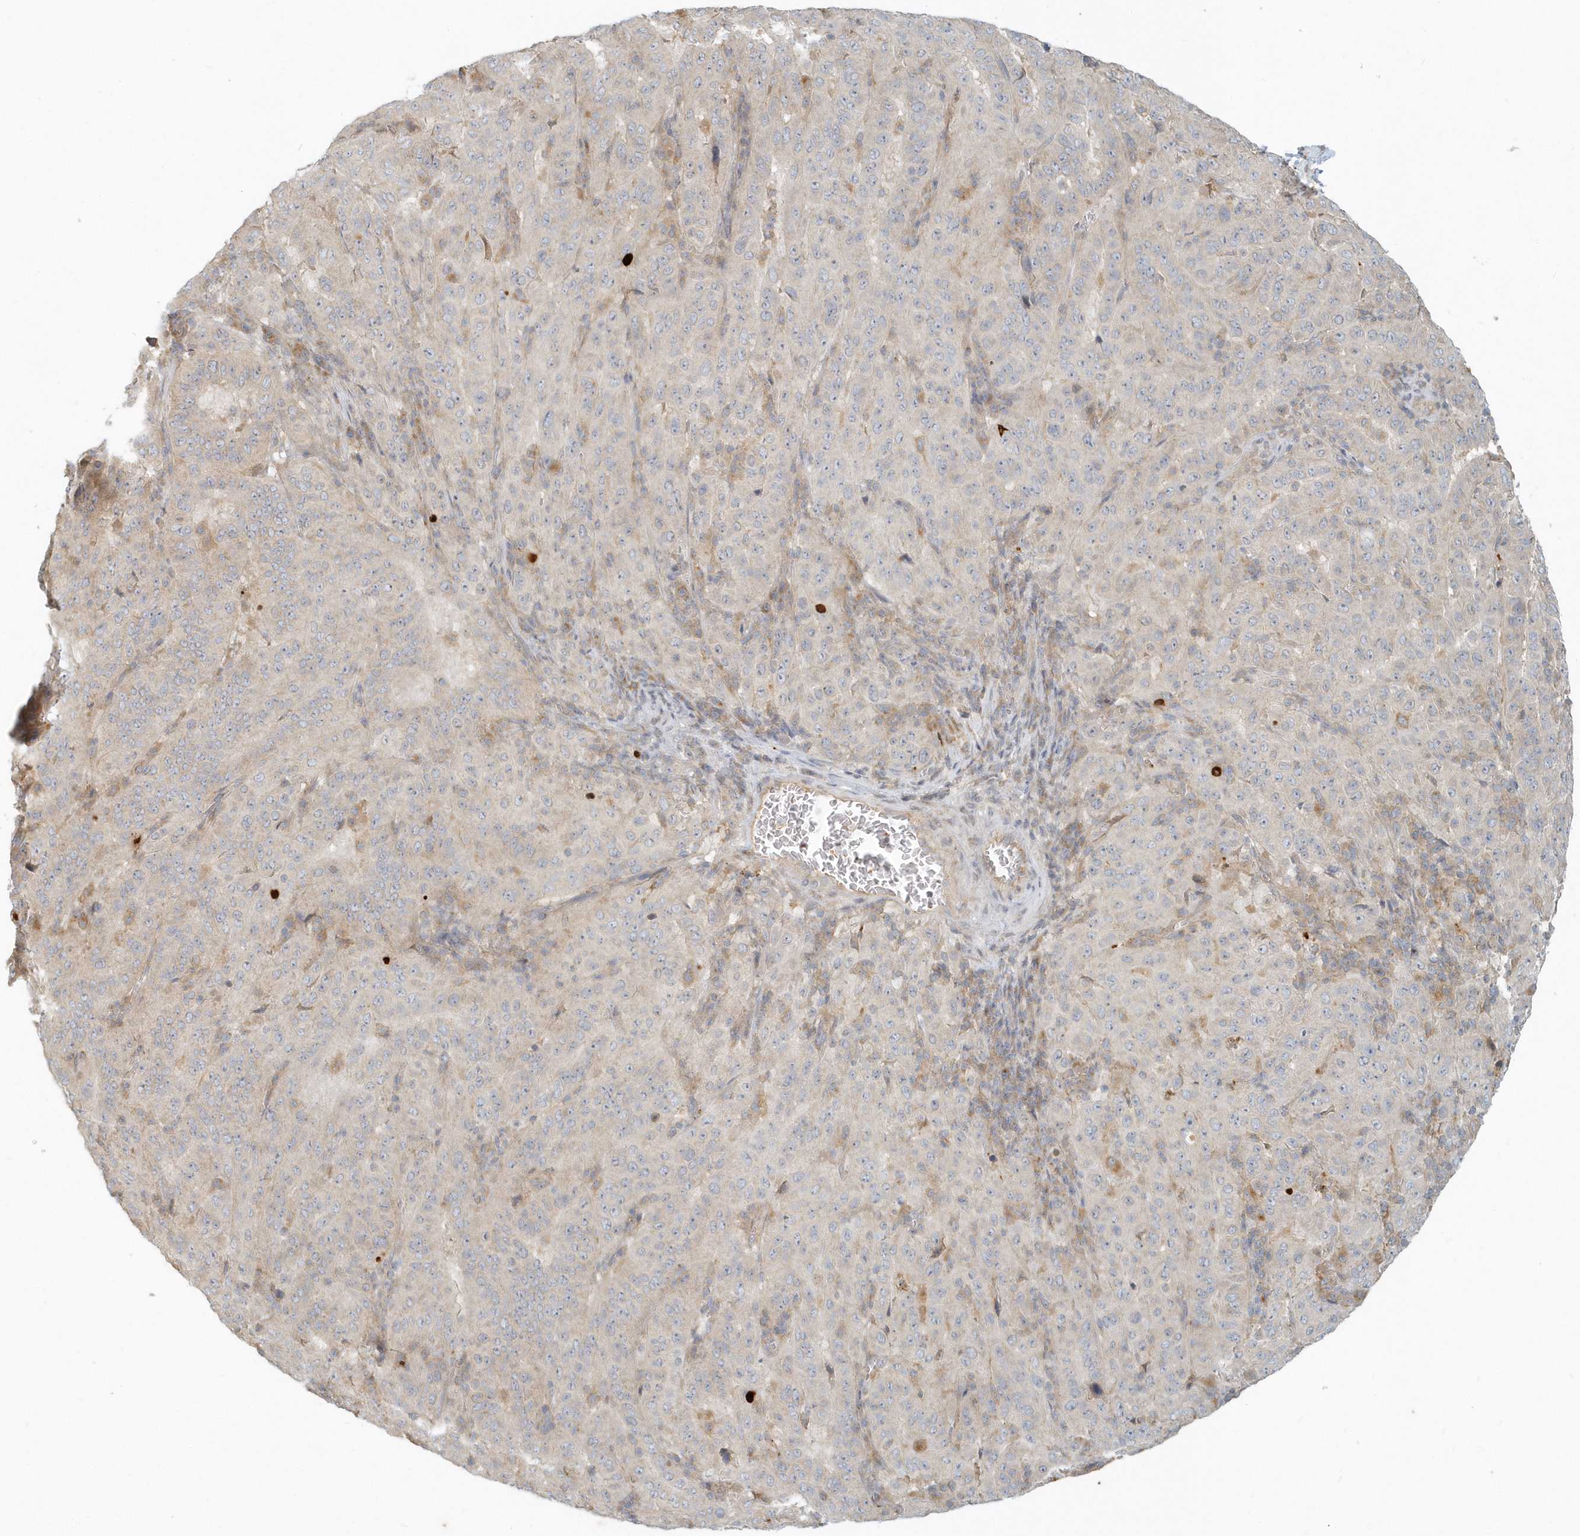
{"staining": {"intensity": "weak", "quantity": "<25%", "location": "cytoplasmic/membranous"}, "tissue": "pancreatic cancer", "cell_type": "Tumor cells", "image_type": "cancer", "snomed": [{"axis": "morphology", "description": "Adenocarcinoma, NOS"}, {"axis": "topography", "description": "Pancreas"}], "caption": "Immunohistochemistry (IHC) photomicrograph of adenocarcinoma (pancreatic) stained for a protein (brown), which displays no expression in tumor cells. The staining is performed using DAB brown chromogen with nuclei counter-stained in using hematoxylin.", "gene": "NAPB", "patient": {"sex": "male", "age": 63}}